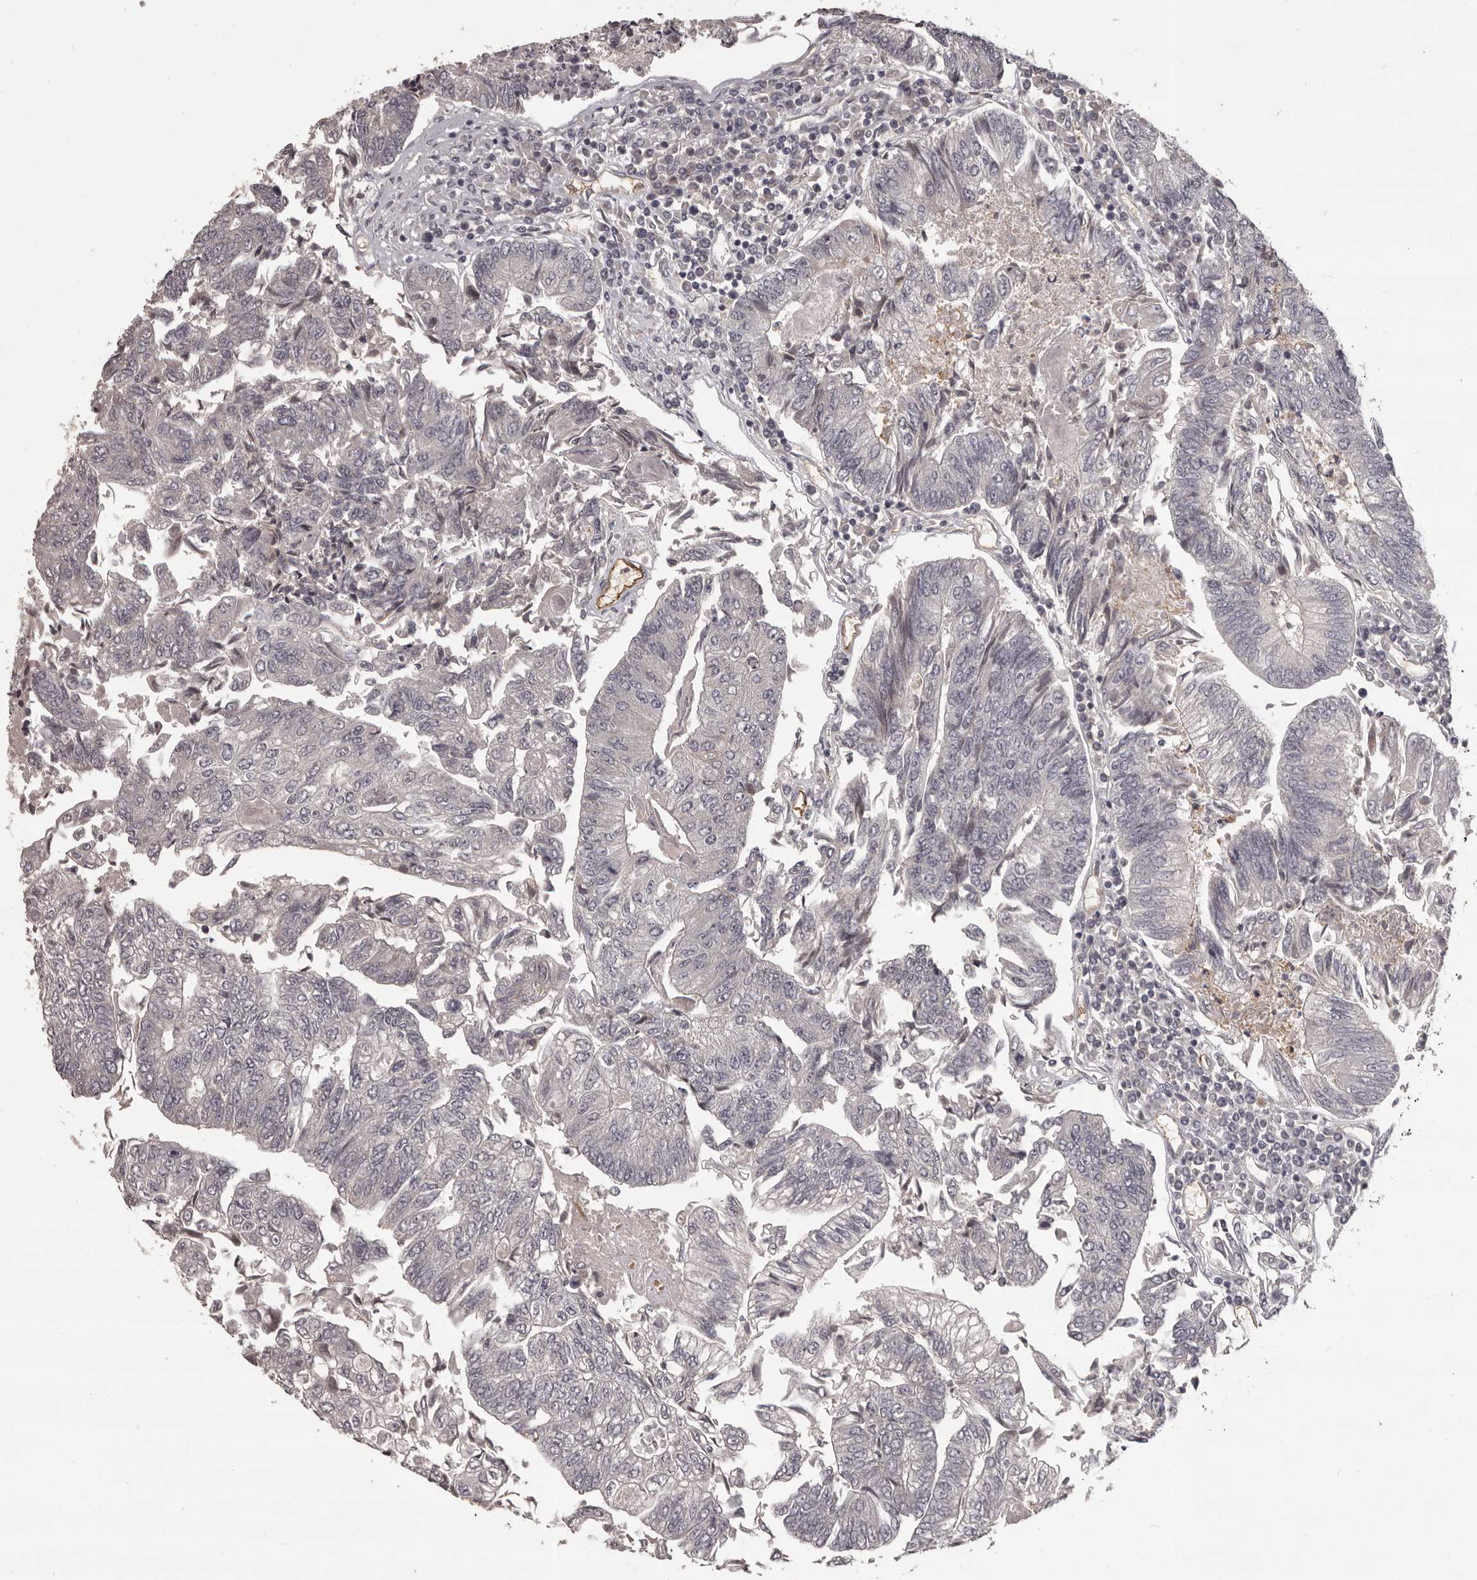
{"staining": {"intensity": "negative", "quantity": "none", "location": "none"}, "tissue": "colorectal cancer", "cell_type": "Tumor cells", "image_type": "cancer", "snomed": [{"axis": "morphology", "description": "Adenocarcinoma, NOS"}, {"axis": "topography", "description": "Colon"}], "caption": "Immunohistochemical staining of adenocarcinoma (colorectal) demonstrates no significant expression in tumor cells.", "gene": "GPR78", "patient": {"sex": "female", "age": 67}}